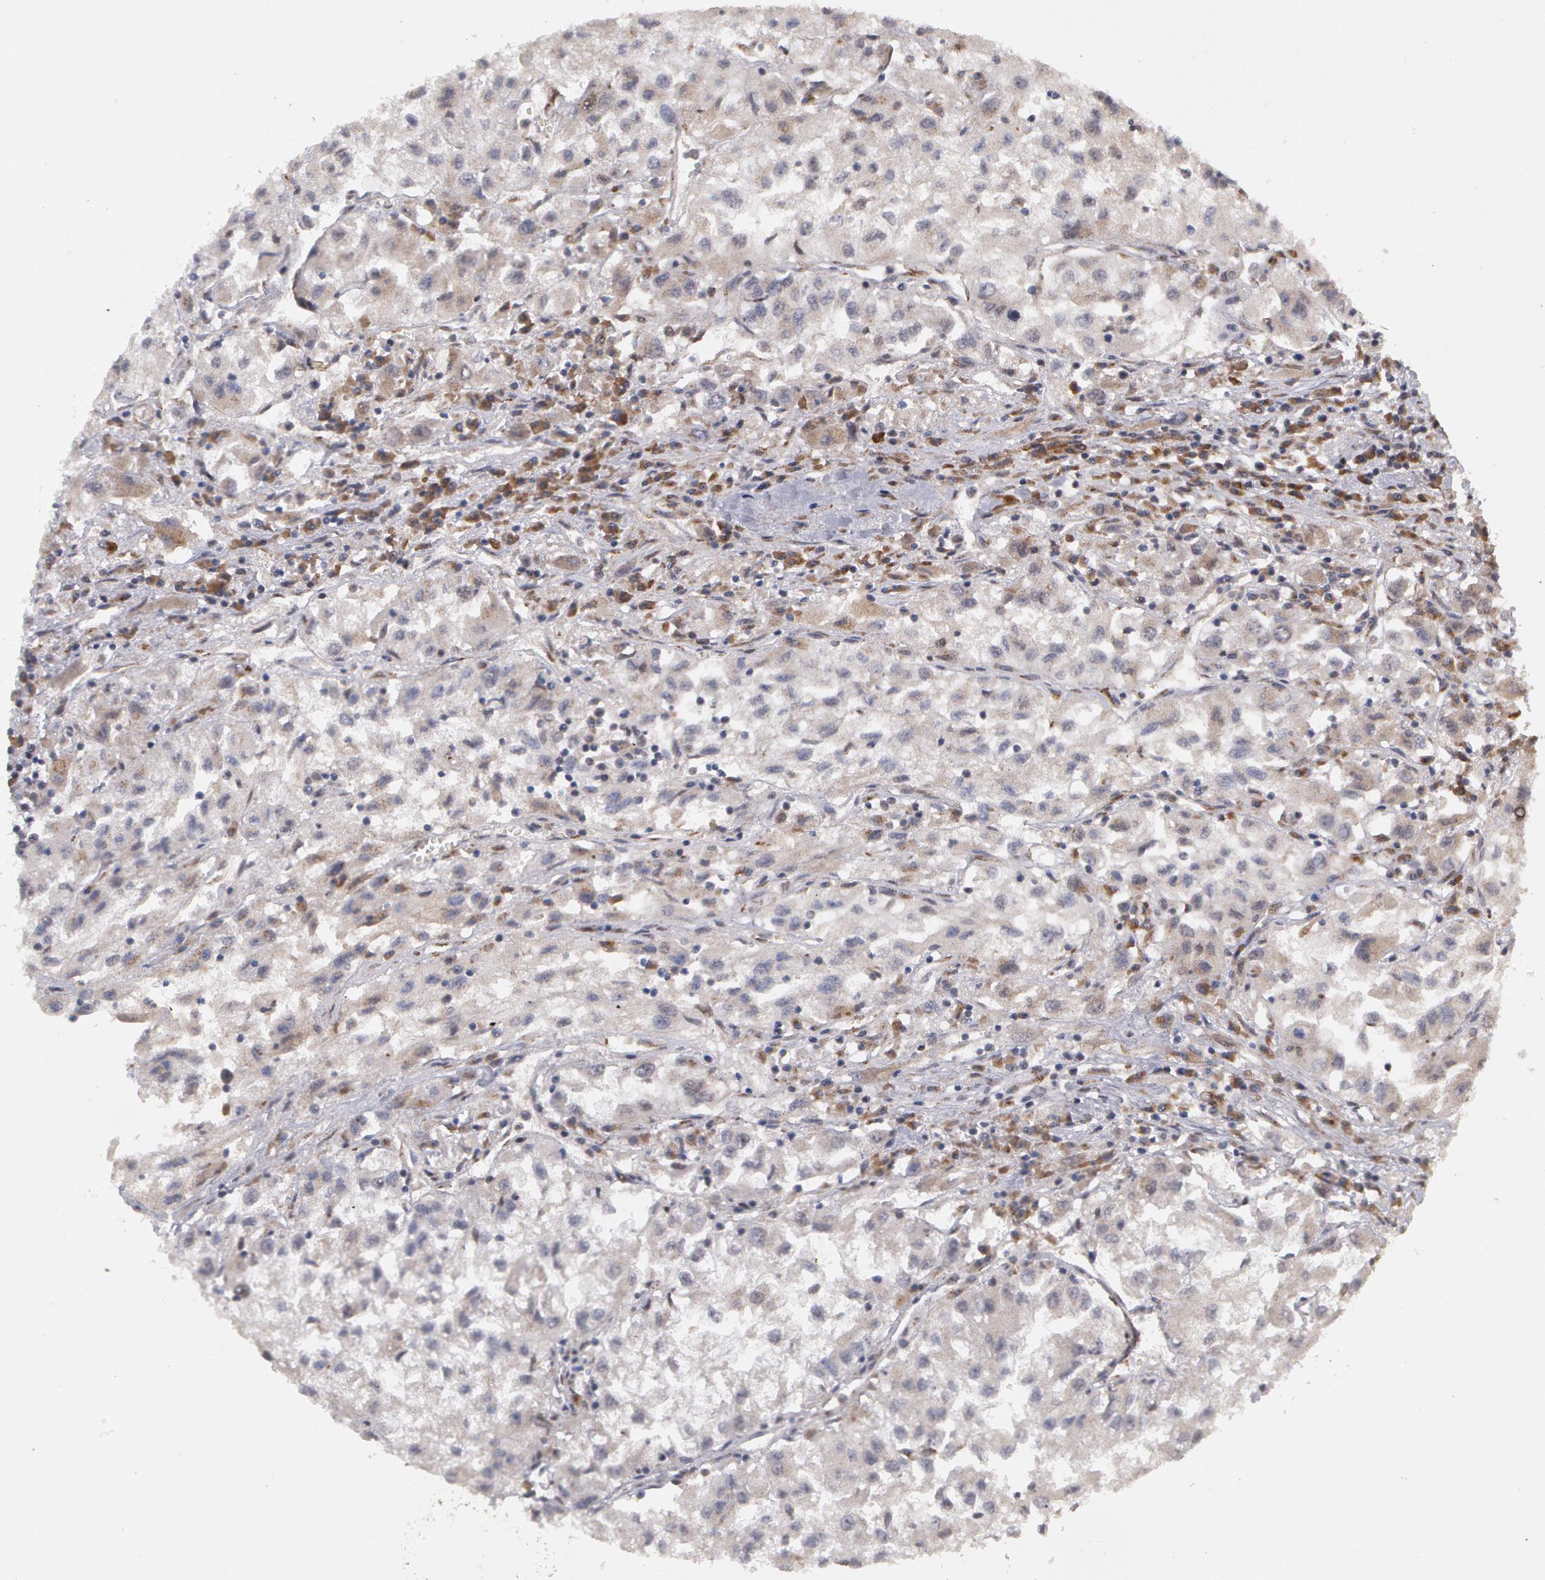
{"staining": {"intensity": "negative", "quantity": "none", "location": "none"}, "tissue": "renal cancer", "cell_type": "Tumor cells", "image_type": "cancer", "snomed": [{"axis": "morphology", "description": "Adenocarcinoma, NOS"}, {"axis": "topography", "description": "Kidney"}], "caption": "Immunohistochemistry histopathology image of adenocarcinoma (renal) stained for a protein (brown), which reveals no positivity in tumor cells.", "gene": "STX5", "patient": {"sex": "male", "age": 59}}